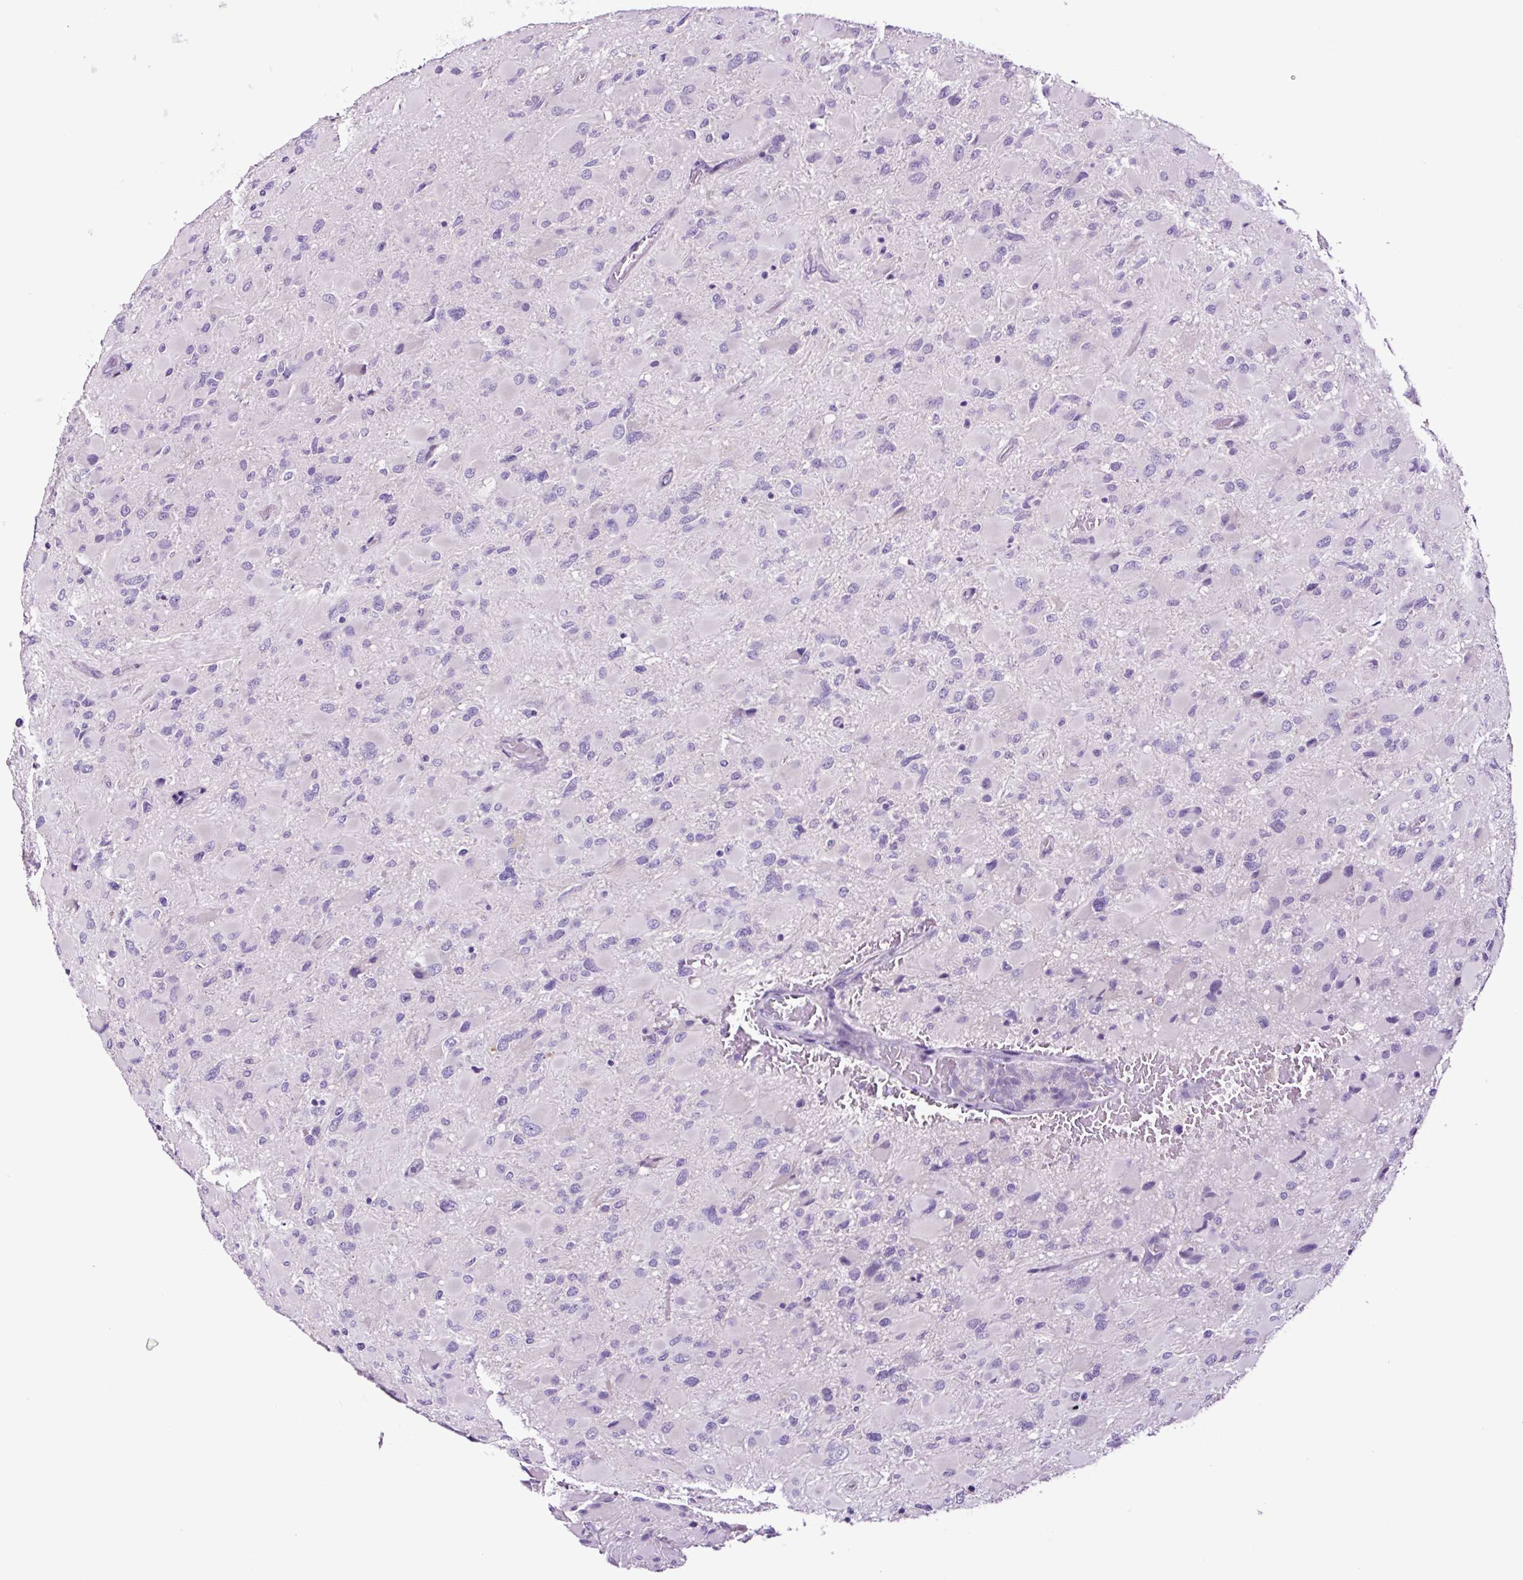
{"staining": {"intensity": "negative", "quantity": "none", "location": "none"}, "tissue": "glioma", "cell_type": "Tumor cells", "image_type": "cancer", "snomed": [{"axis": "morphology", "description": "Glioma, malignant, High grade"}, {"axis": "topography", "description": "Cerebral cortex"}], "caption": "DAB (3,3'-diaminobenzidine) immunohistochemical staining of human malignant high-grade glioma shows no significant expression in tumor cells.", "gene": "FBXL7", "patient": {"sex": "female", "age": 36}}